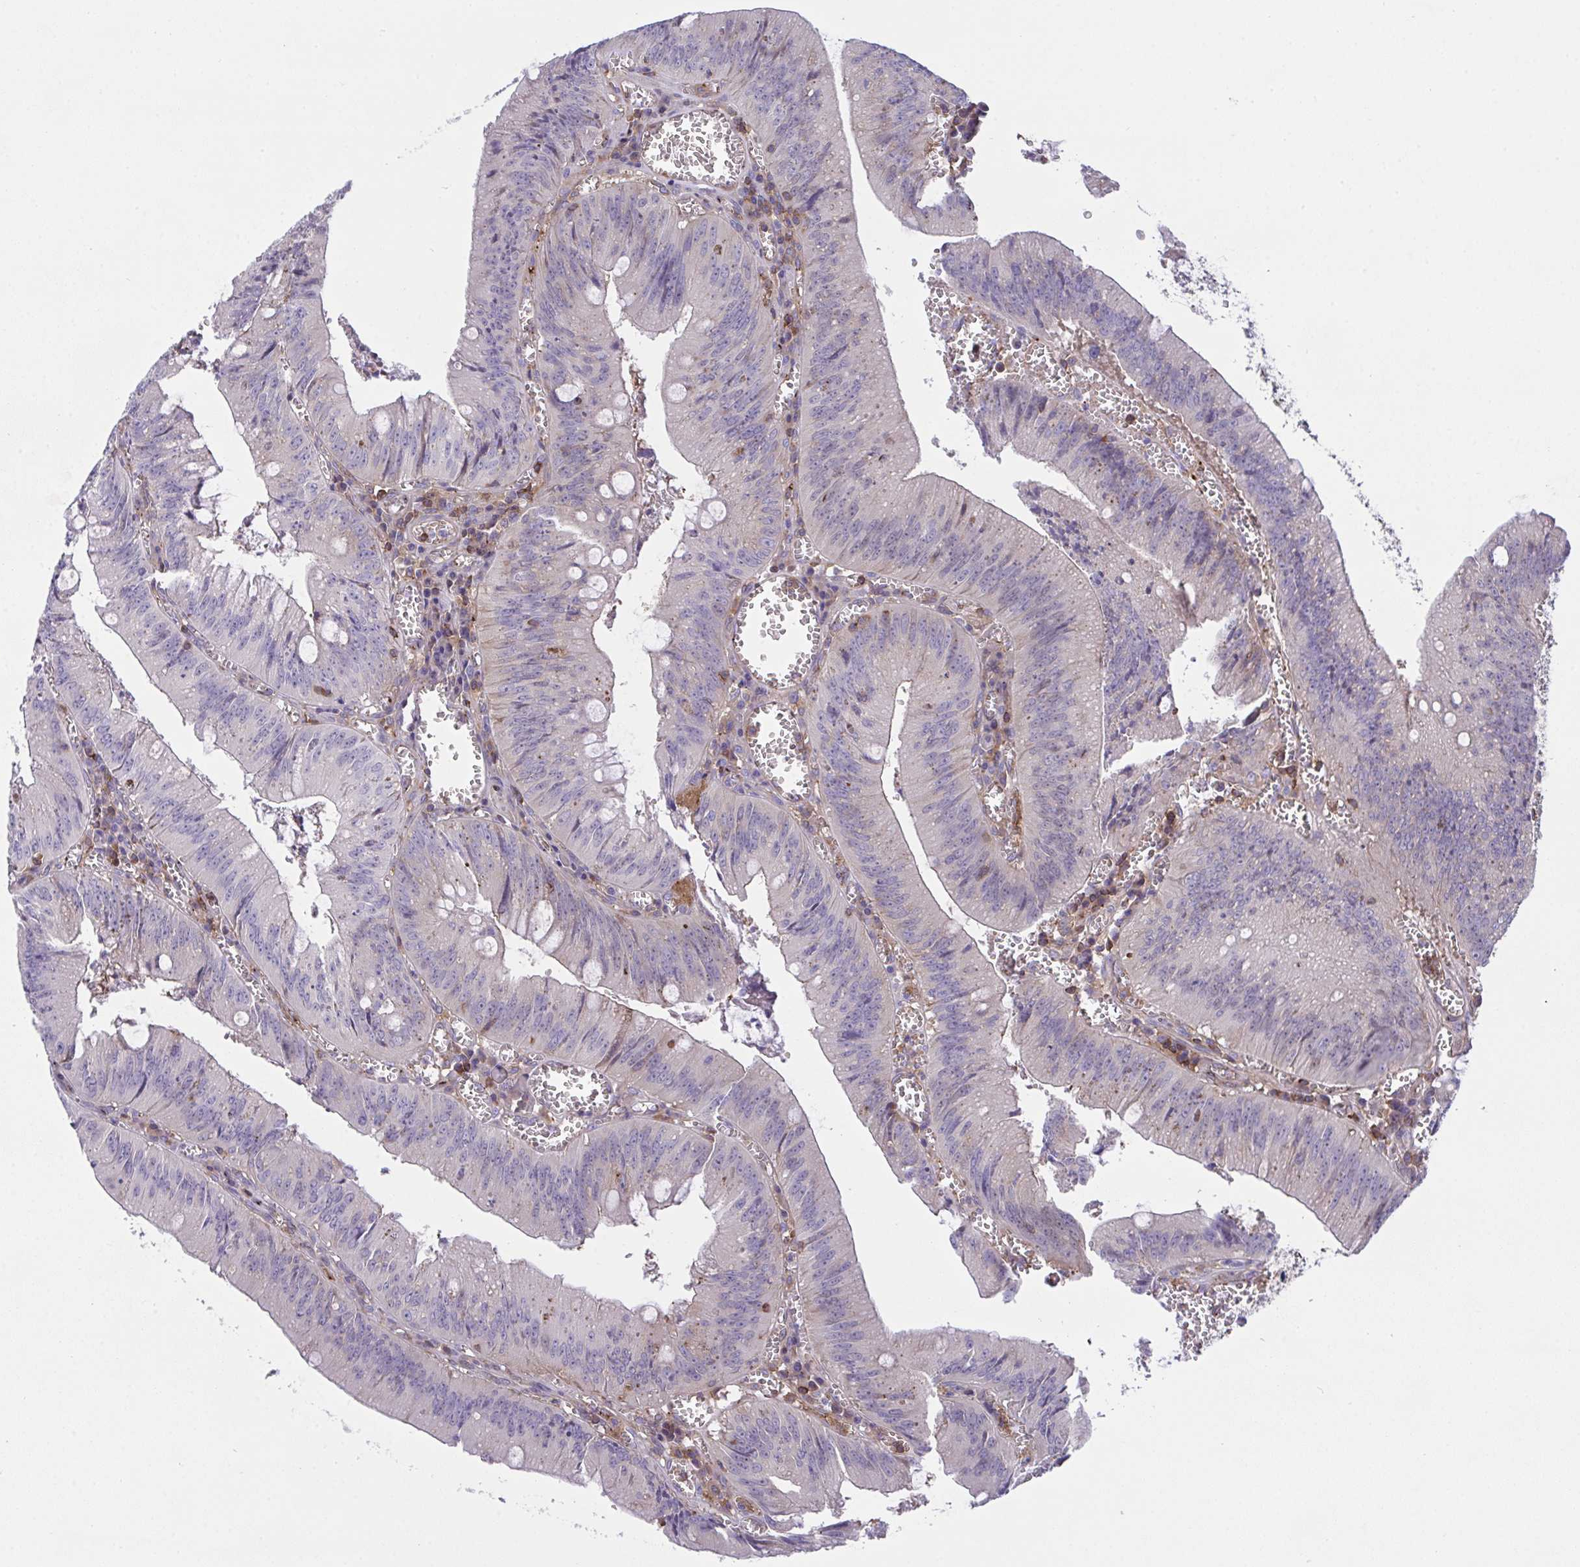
{"staining": {"intensity": "weak", "quantity": "<25%", "location": "cytoplasmic/membranous"}, "tissue": "colorectal cancer", "cell_type": "Tumor cells", "image_type": "cancer", "snomed": [{"axis": "morphology", "description": "Adenocarcinoma, NOS"}, {"axis": "topography", "description": "Rectum"}], "caption": "There is no significant expression in tumor cells of colorectal adenocarcinoma.", "gene": "PPIH", "patient": {"sex": "female", "age": 81}}